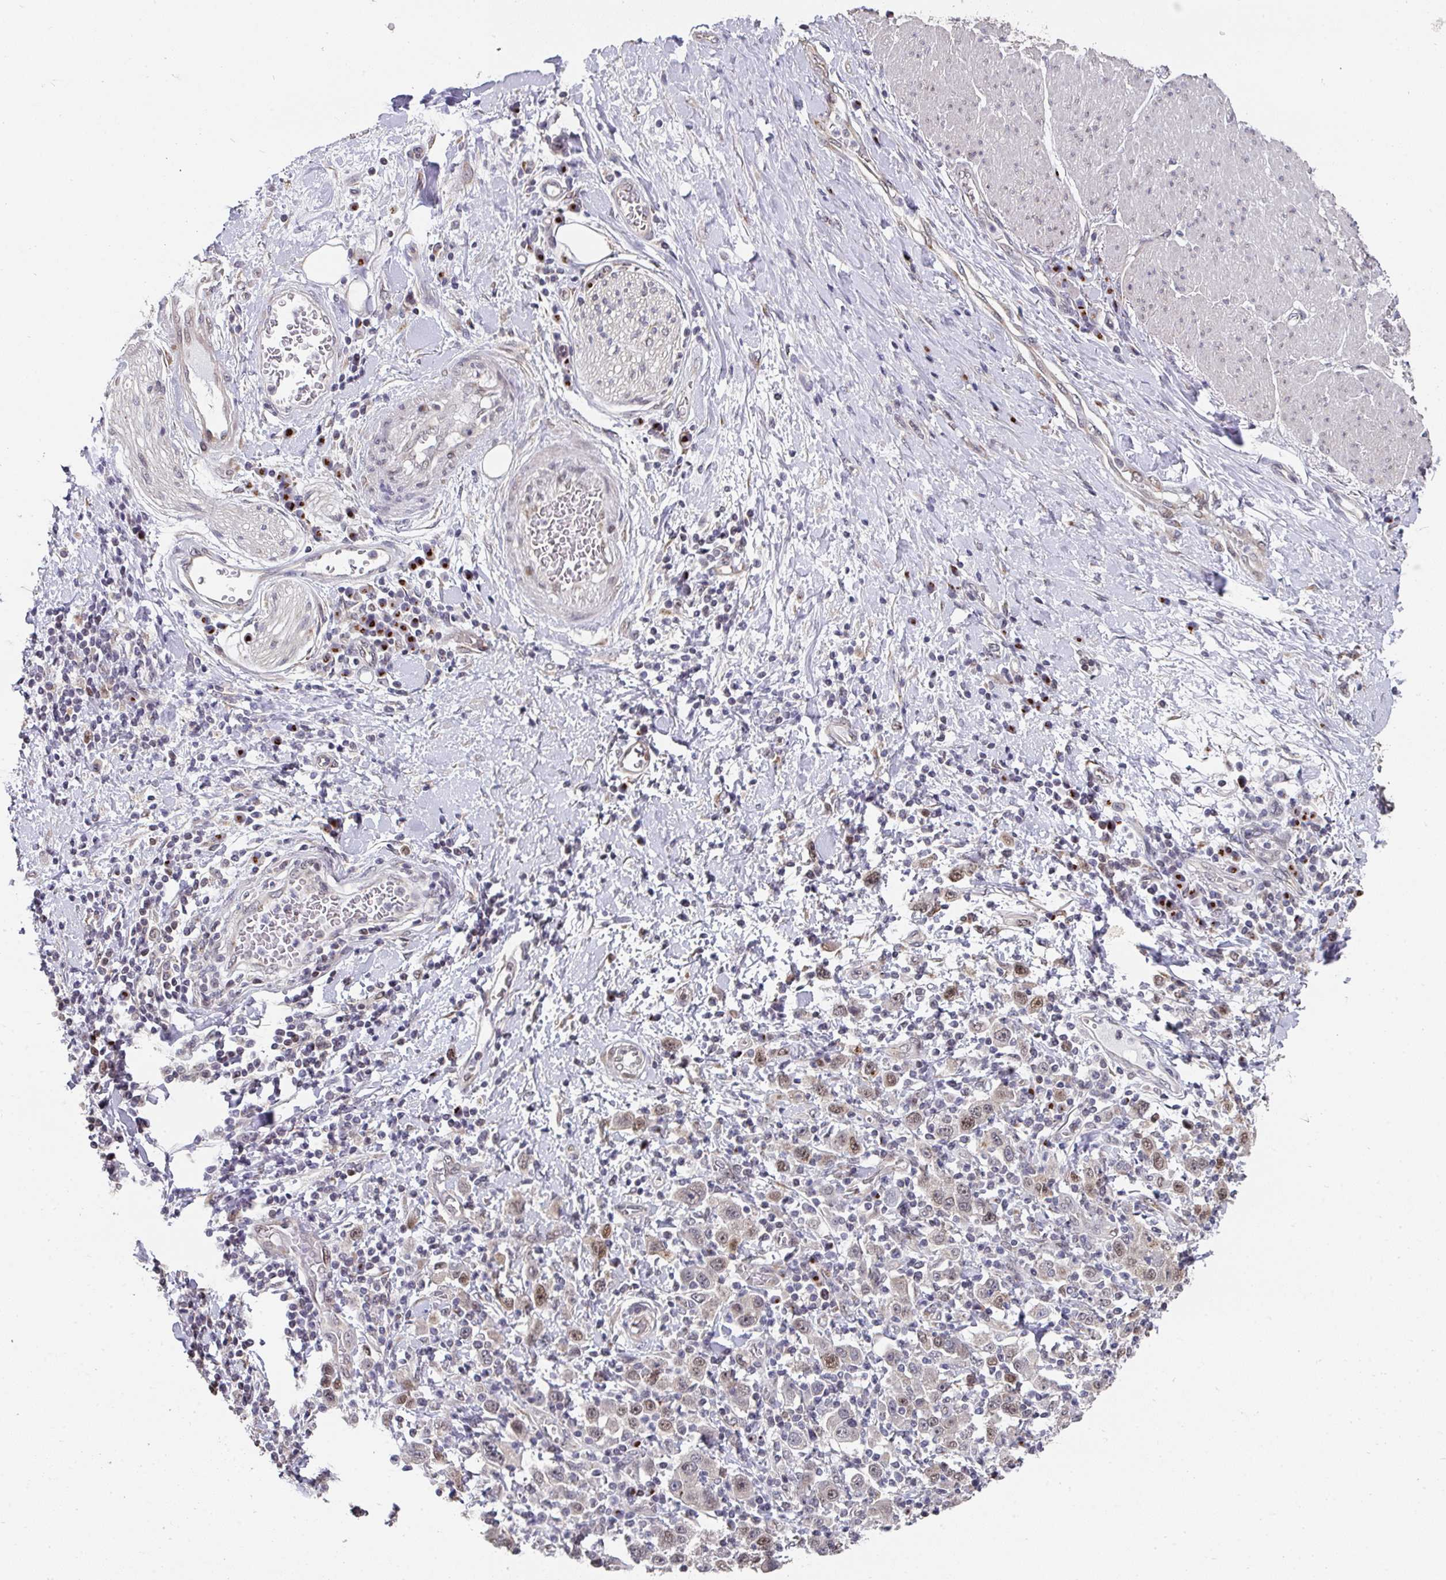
{"staining": {"intensity": "moderate", "quantity": "<25%", "location": "nuclear"}, "tissue": "stomach cancer", "cell_type": "Tumor cells", "image_type": "cancer", "snomed": [{"axis": "morphology", "description": "Normal tissue, NOS"}, {"axis": "morphology", "description": "Adenocarcinoma, NOS"}, {"axis": "topography", "description": "Stomach, upper"}, {"axis": "topography", "description": "Stomach"}], "caption": "Immunohistochemistry (DAB) staining of stomach cancer exhibits moderate nuclear protein staining in approximately <25% of tumor cells.", "gene": "C18orf25", "patient": {"sex": "male", "age": 59}}